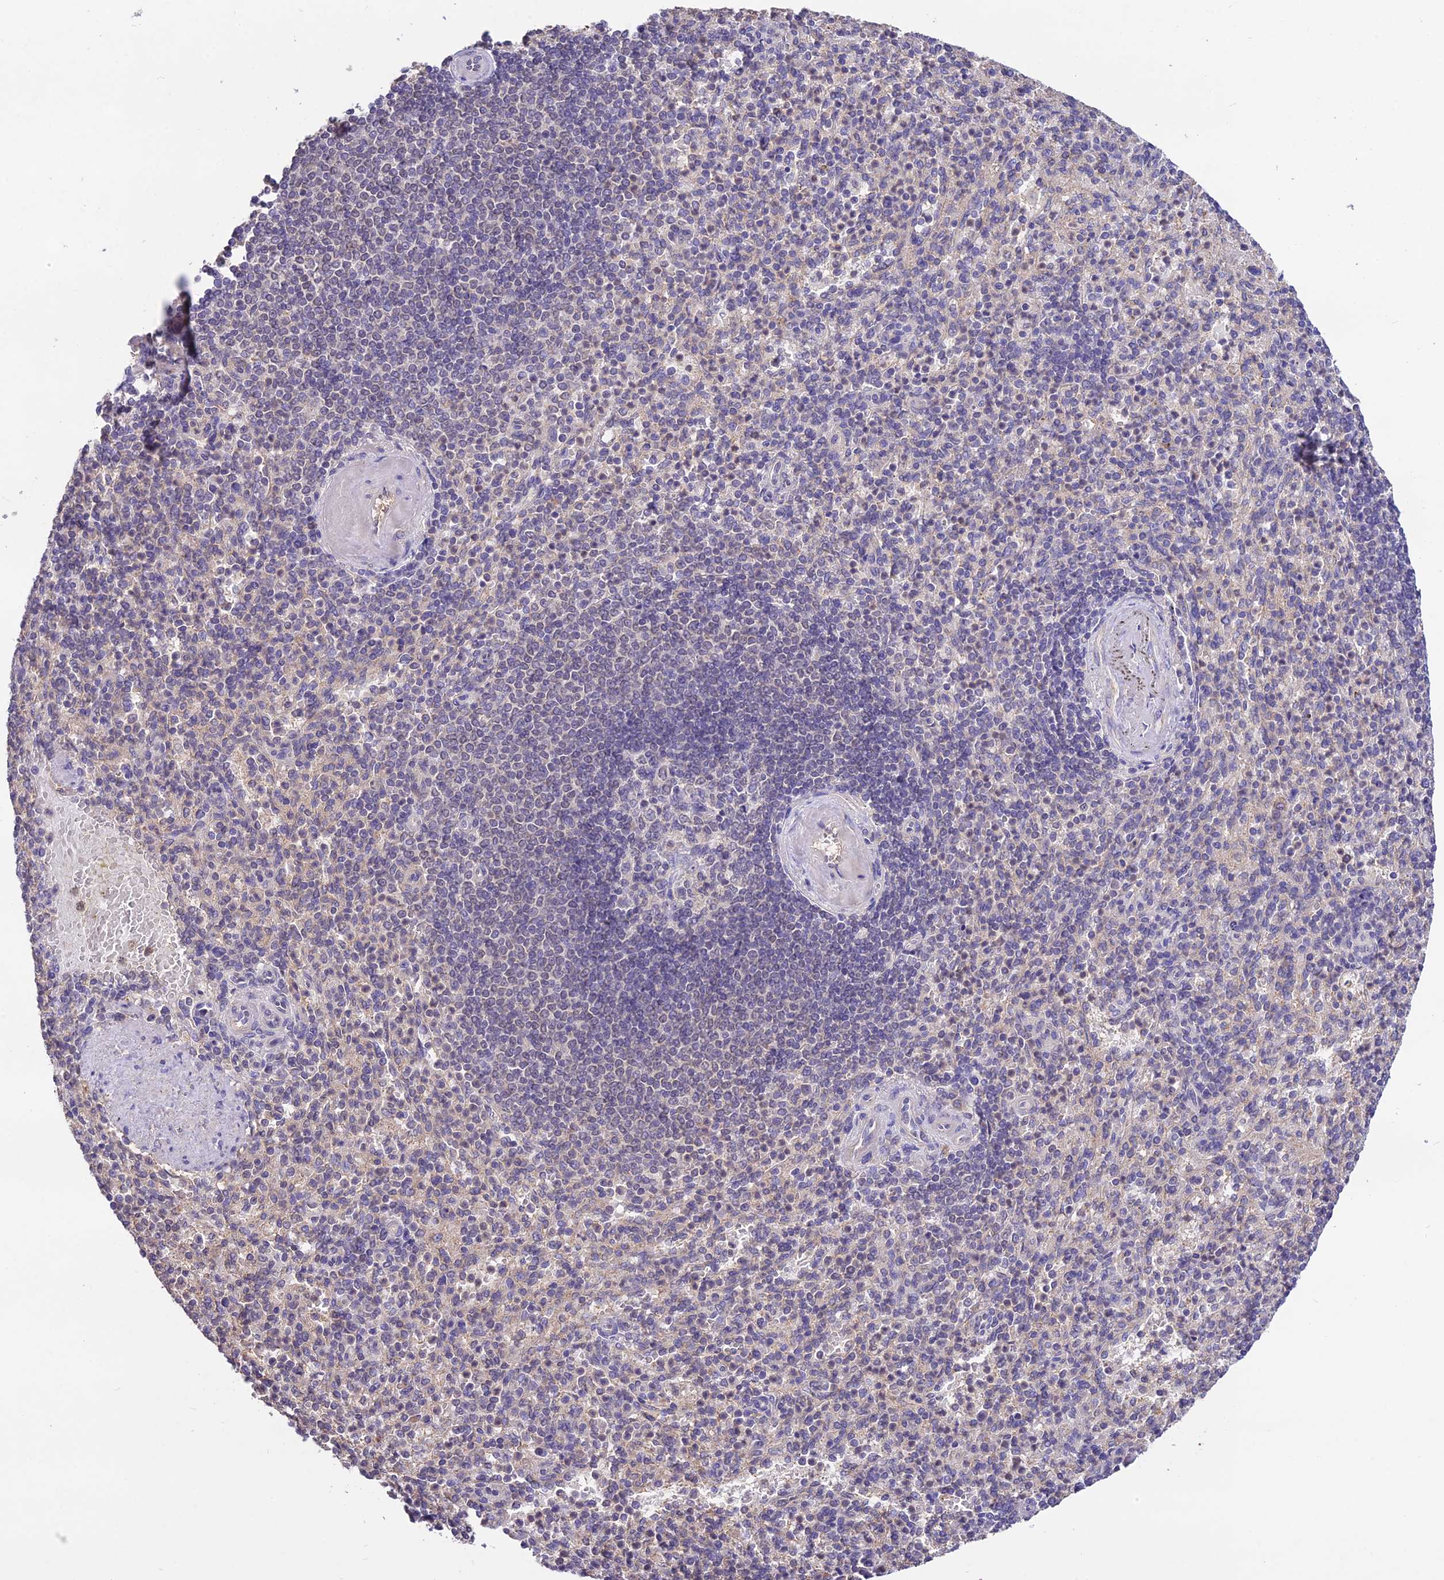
{"staining": {"intensity": "weak", "quantity": "<25%", "location": "cytoplasmic/membranous"}, "tissue": "spleen", "cell_type": "Cells in red pulp", "image_type": "normal", "snomed": [{"axis": "morphology", "description": "Normal tissue, NOS"}, {"axis": "topography", "description": "Spleen"}], "caption": "An immunohistochemistry (IHC) photomicrograph of normal spleen is shown. There is no staining in cells in red pulp of spleen. (Stains: DAB (3,3'-diaminobenzidine) immunohistochemistry (IHC) with hematoxylin counter stain, Microscopy: brightfield microscopy at high magnification).", "gene": "PGK1", "patient": {"sex": "female", "age": 74}}